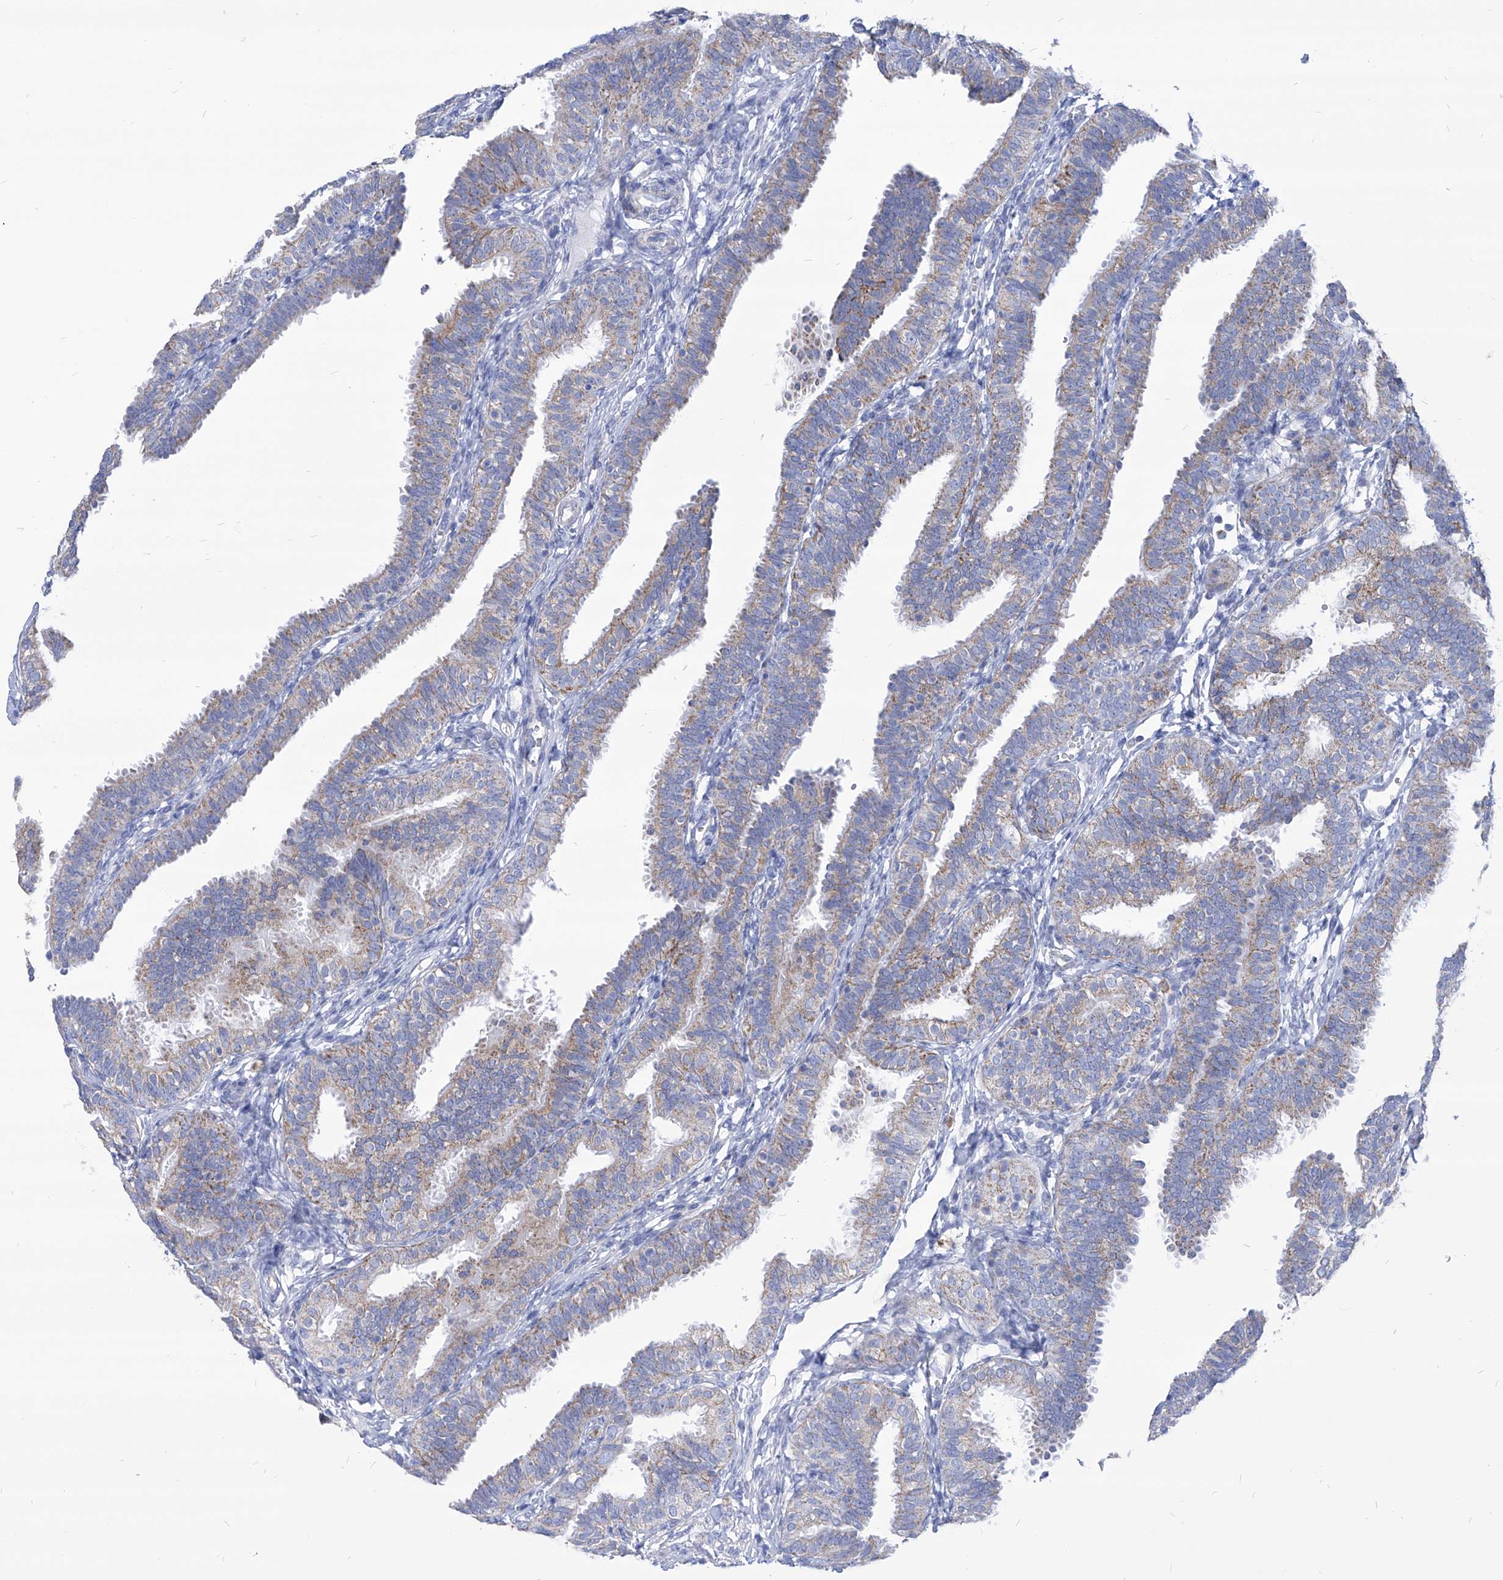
{"staining": {"intensity": "weak", "quantity": "25%-75%", "location": "cytoplasmic/membranous"}, "tissue": "fallopian tube", "cell_type": "Glandular cells", "image_type": "normal", "snomed": [{"axis": "morphology", "description": "Normal tissue, NOS"}, {"axis": "topography", "description": "Fallopian tube"}], "caption": "The histopathology image exhibits a brown stain indicating the presence of a protein in the cytoplasmic/membranous of glandular cells in fallopian tube.", "gene": "COQ3", "patient": {"sex": "female", "age": 35}}